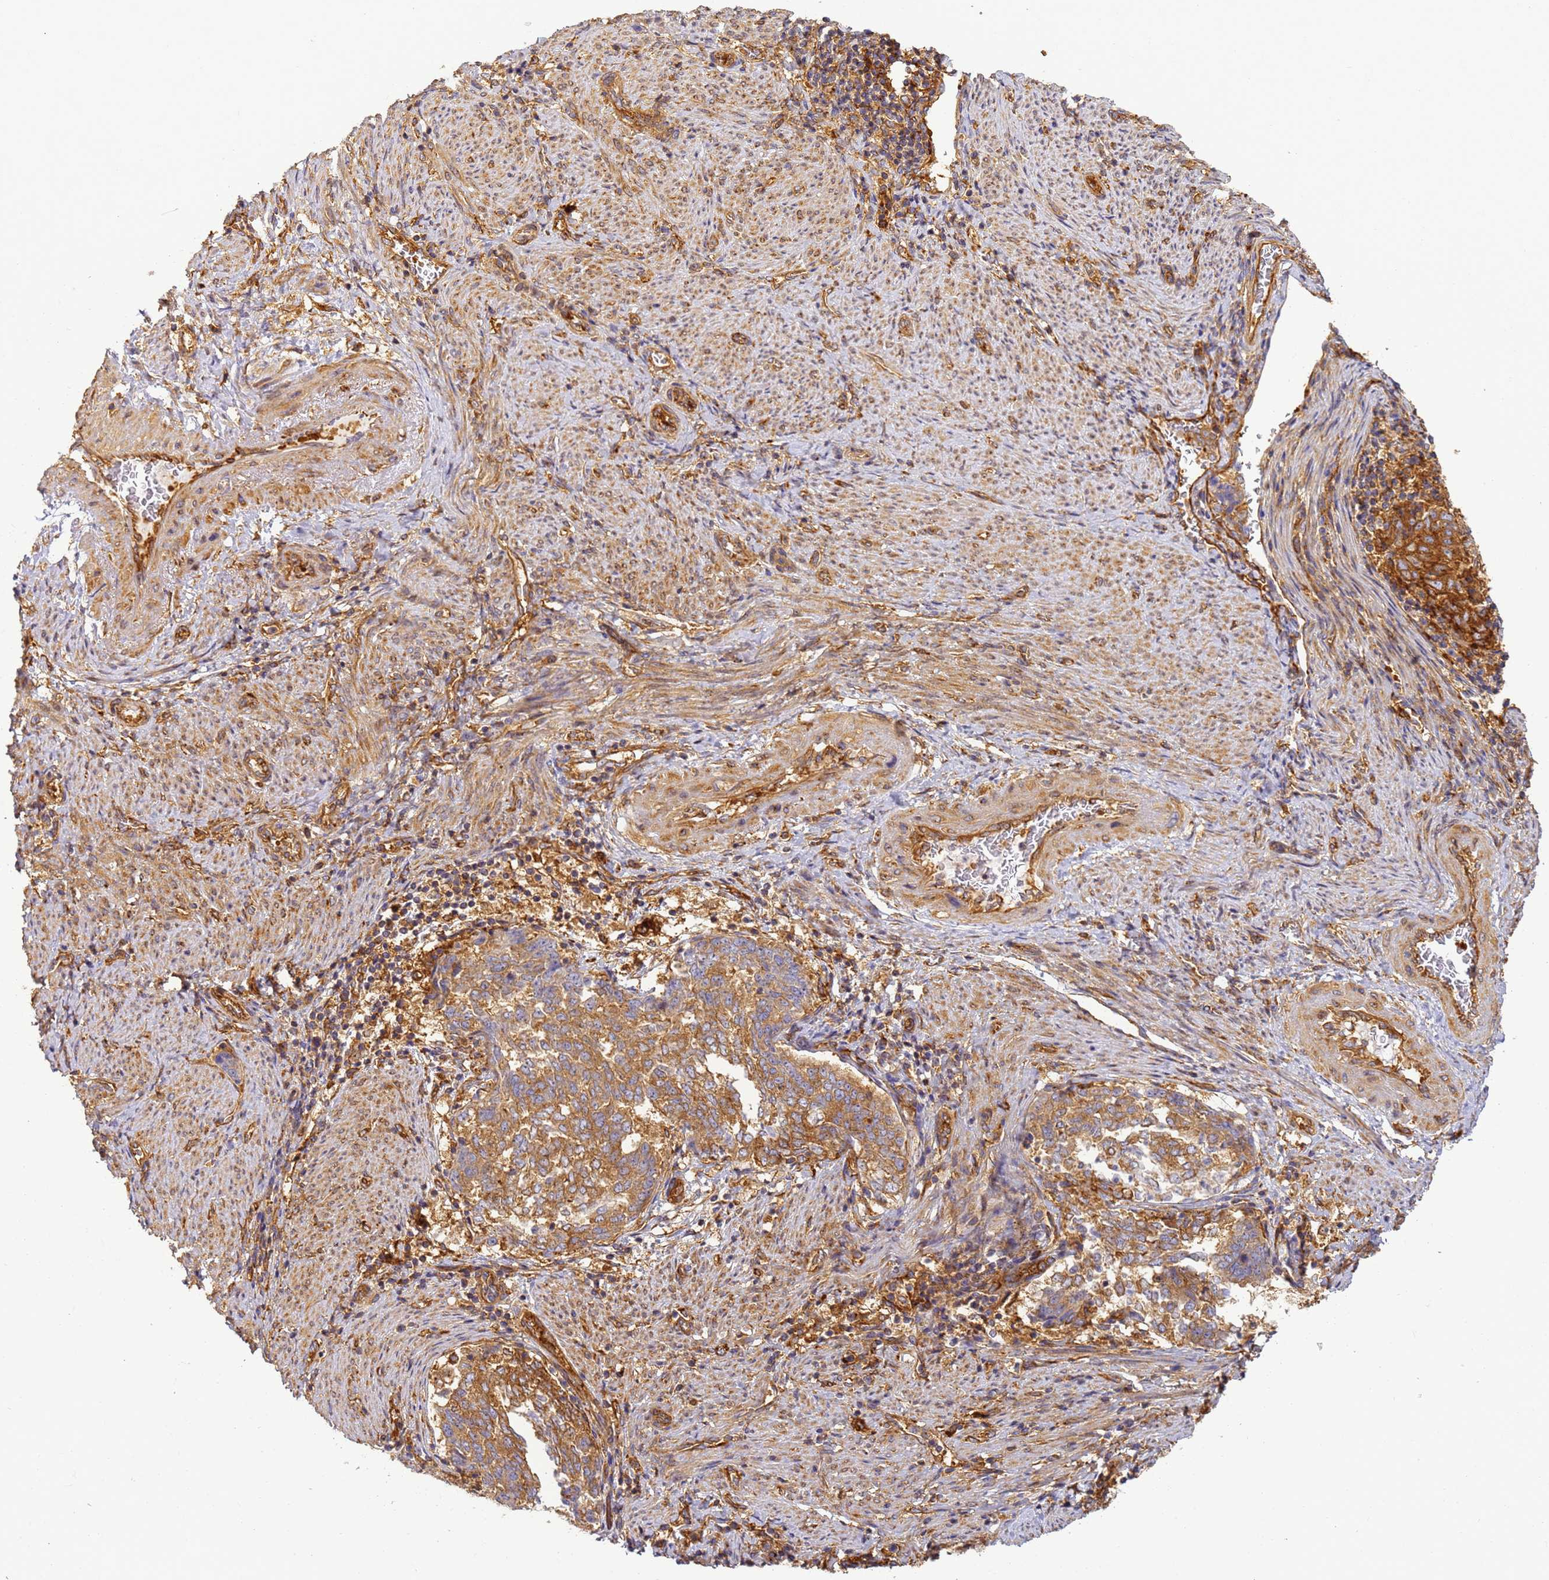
{"staining": {"intensity": "moderate", "quantity": ">75%", "location": "cytoplasmic/membranous"}, "tissue": "endometrial cancer", "cell_type": "Tumor cells", "image_type": "cancer", "snomed": [{"axis": "morphology", "description": "Adenocarcinoma, NOS"}, {"axis": "topography", "description": "Endometrium"}], "caption": "Immunohistochemistry (IHC) photomicrograph of neoplastic tissue: adenocarcinoma (endometrial) stained using IHC demonstrates medium levels of moderate protein expression localized specifically in the cytoplasmic/membranous of tumor cells, appearing as a cytoplasmic/membranous brown color.", "gene": "DYNC1I2", "patient": {"sex": "female", "age": 80}}